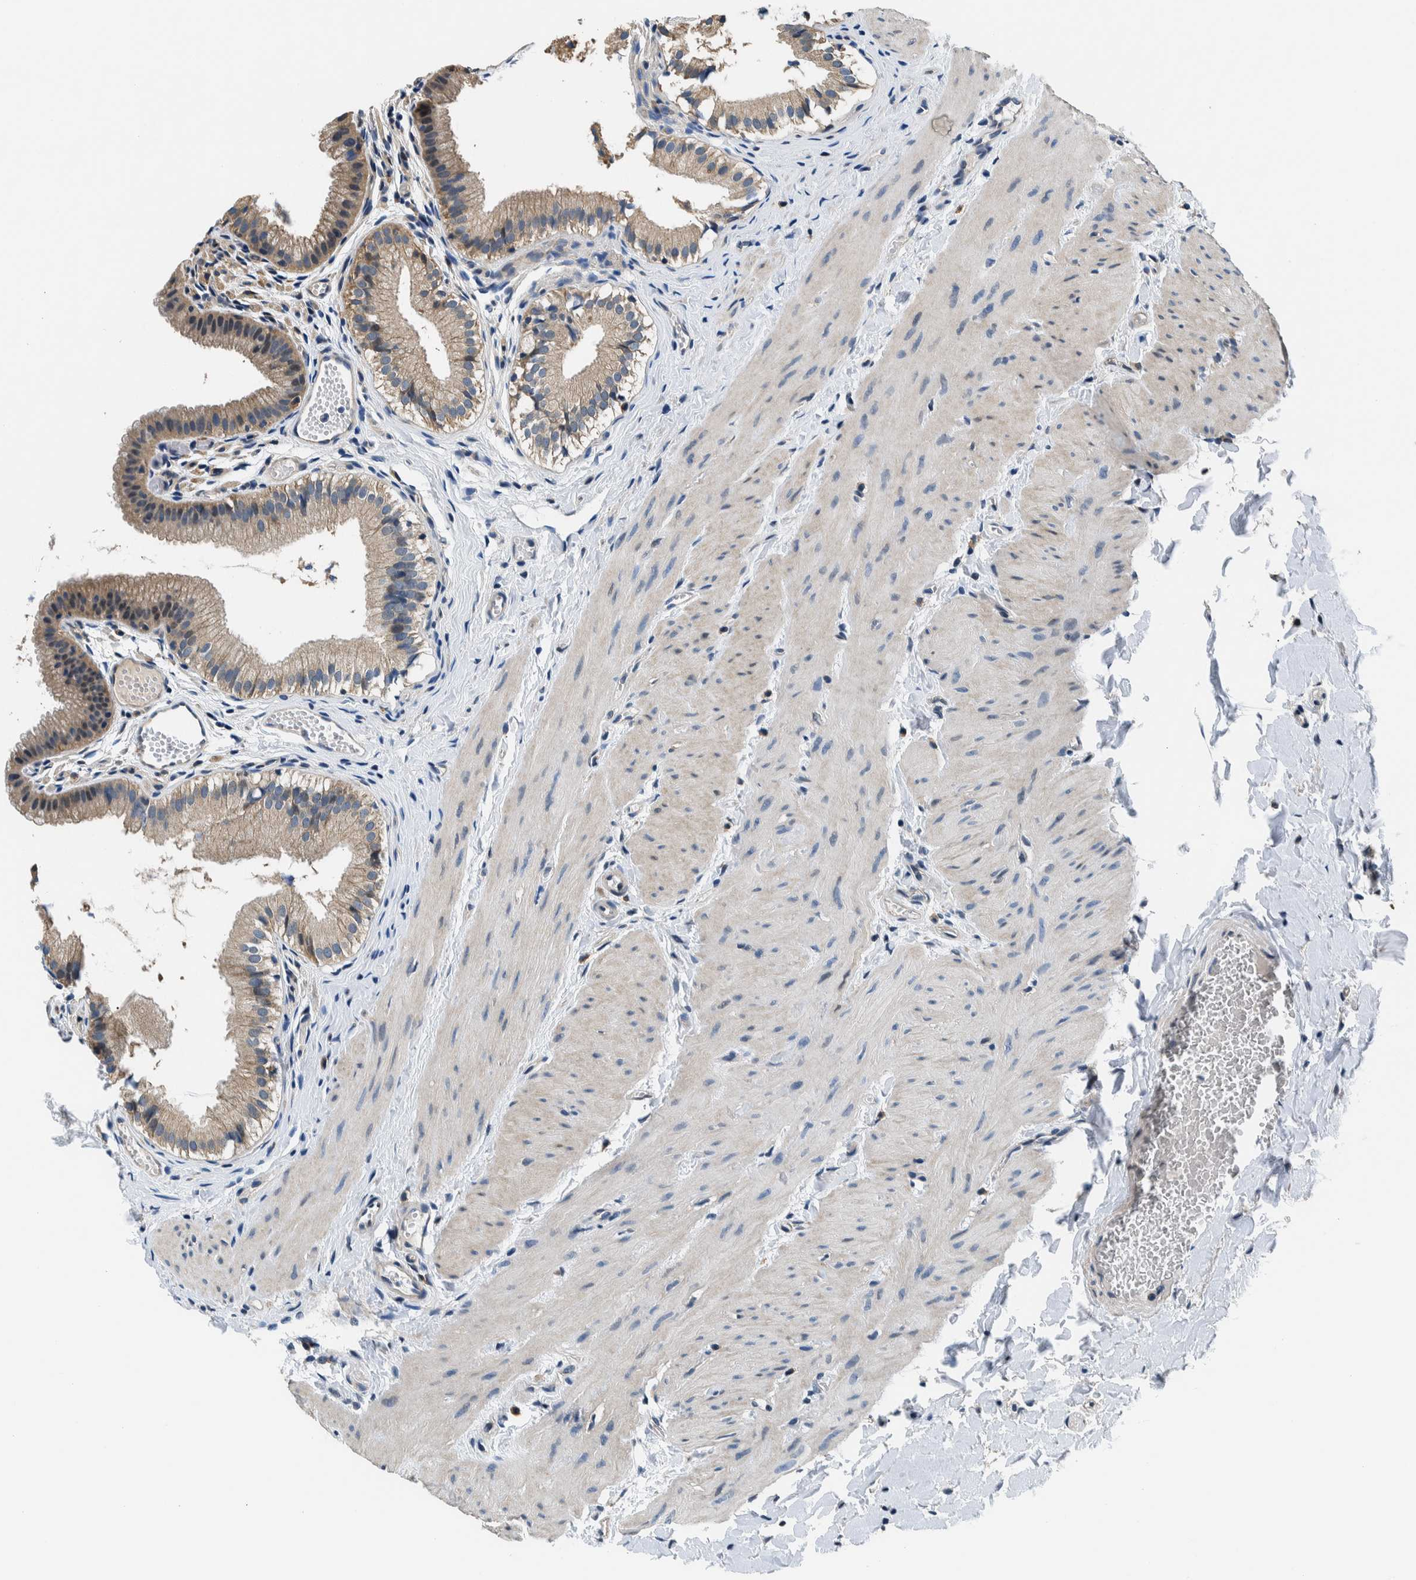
{"staining": {"intensity": "moderate", "quantity": ">75%", "location": "cytoplasmic/membranous"}, "tissue": "gallbladder", "cell_type": "Glandular cells", "image_type": "normal", "snomed": [{"axis": "morphology", "description": "Normal tissue, NOS"}, {"axis": "topography", "description": "Gallbladder"}], "caption": "Gallbladder stained for a protein (brown) shows moderate cytoplasmic/membranous positive positivity in about >75% of glandular cells.", "gene": "NIBAN2", "patient": {"sex": "female", "age": 26}}